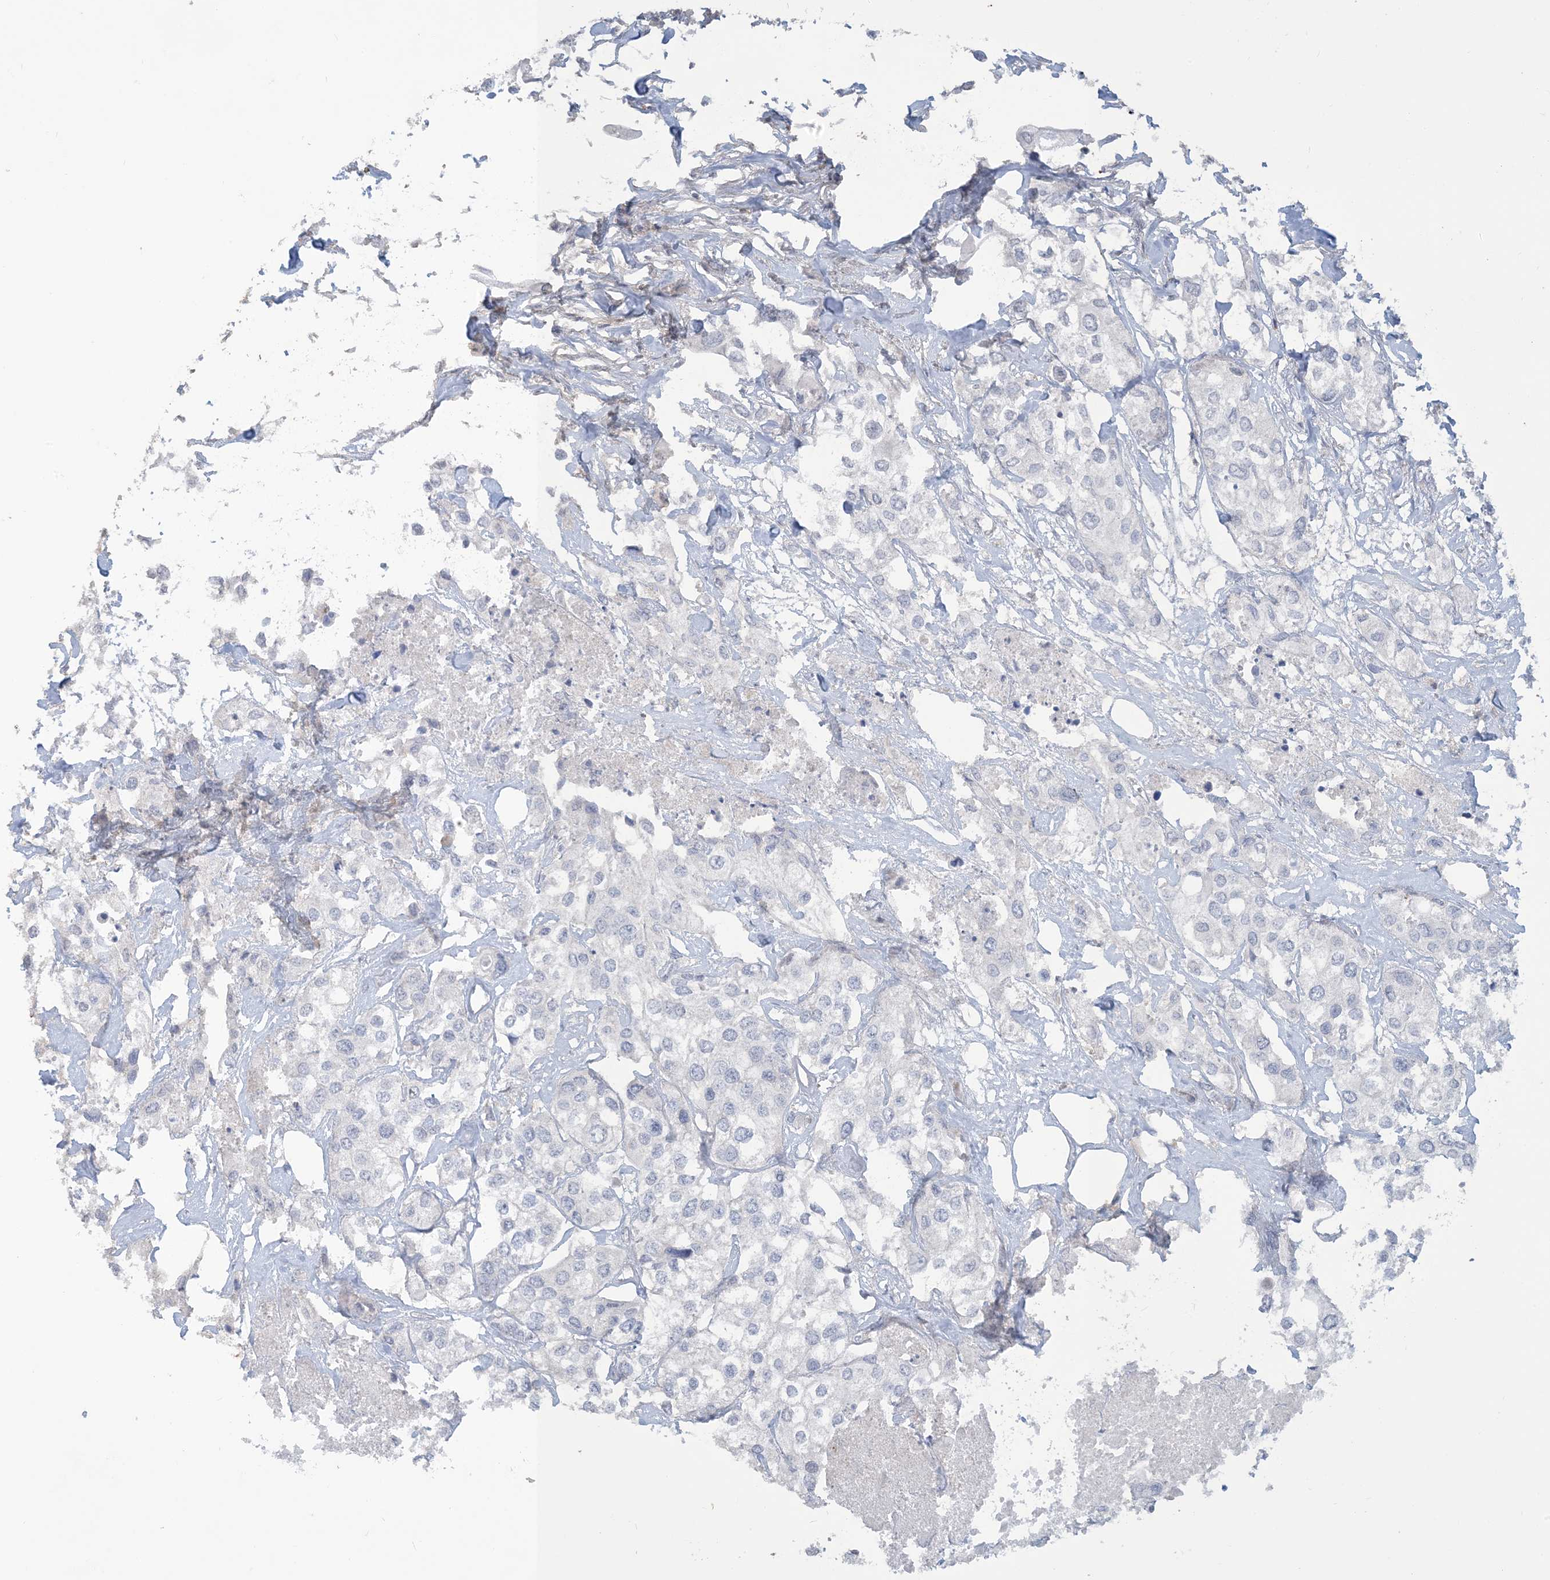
{"staining": {"intensity": "negative", "quantity": "none", "location": "none"}, "tissue": "urothelial cancer", "cell_type": "Tumor cells", "image_type": "cancer", "snomed": [{"axis": "morphology", "description": "Urothelial carcinoma, High grade"}, {"axis": "topography", "description": "Urinary bladder"}], "caption": "High power microscopy photomicrograph of an immunohistochemistry image of urothelial carcinoma (high-grade), revealing no significant positivity in tumor cells.", "gene": "NPHS2", "patient": {"sex": "male", "age": 64}}